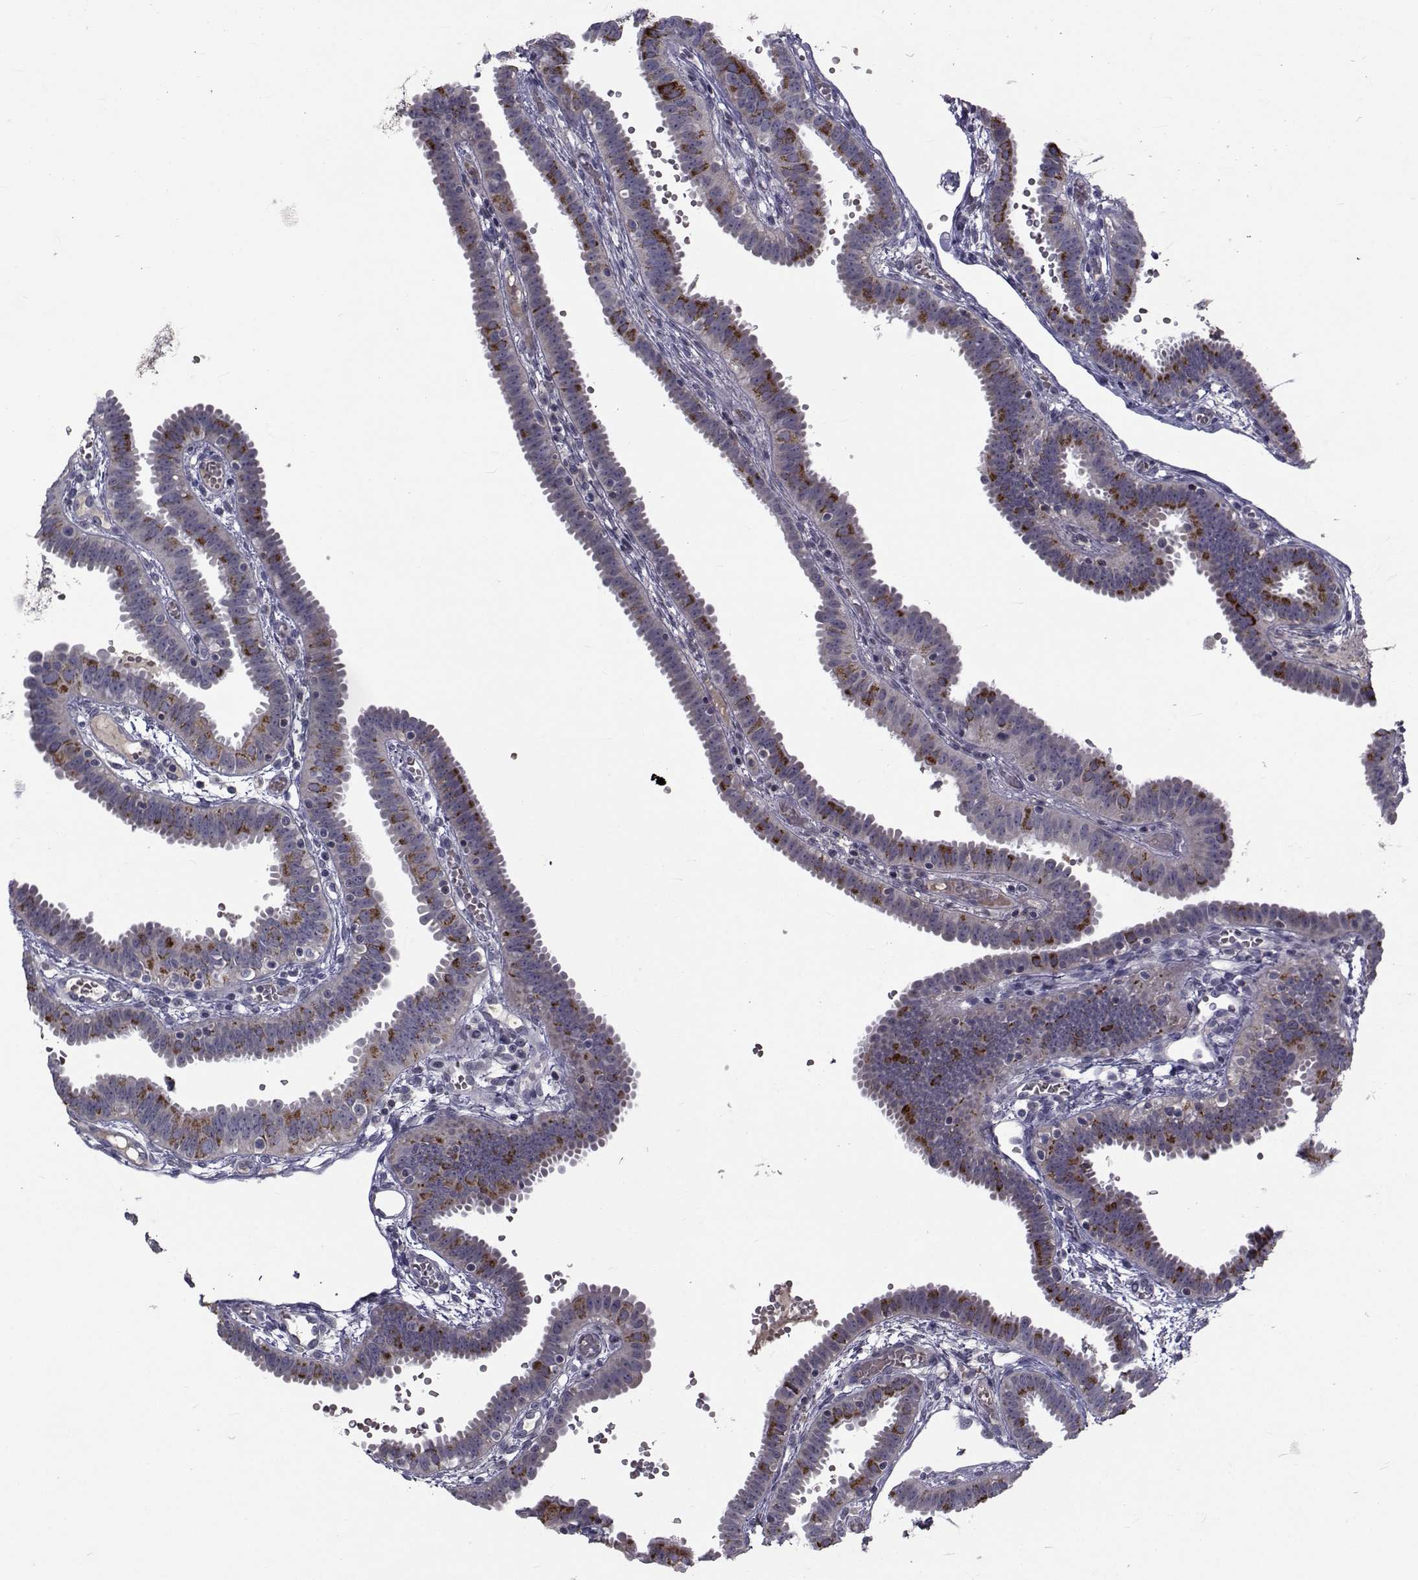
{"staining": {"intensity": "strong", "quantity": "<25%", "location": "cytoplasmic/membranous"}, "tissue": "fallopian tube", "cell_type": "Glandular cells", "image_type": "normal", "snomed": [{"axis": "morphology", "description": "Normal tissue, NOS"}, {"axis": "topography", "description": "Fallopian tube"}], "caption": "IHC photomicrograph of normal fallopian tube stained for a protein (brown), which demonstrates medium levels of strong cytoplasmic/membranous staining in about <25% of glandular cells.", "gene": "FDXR", "patient": {"sex": "female", "age": 37}}